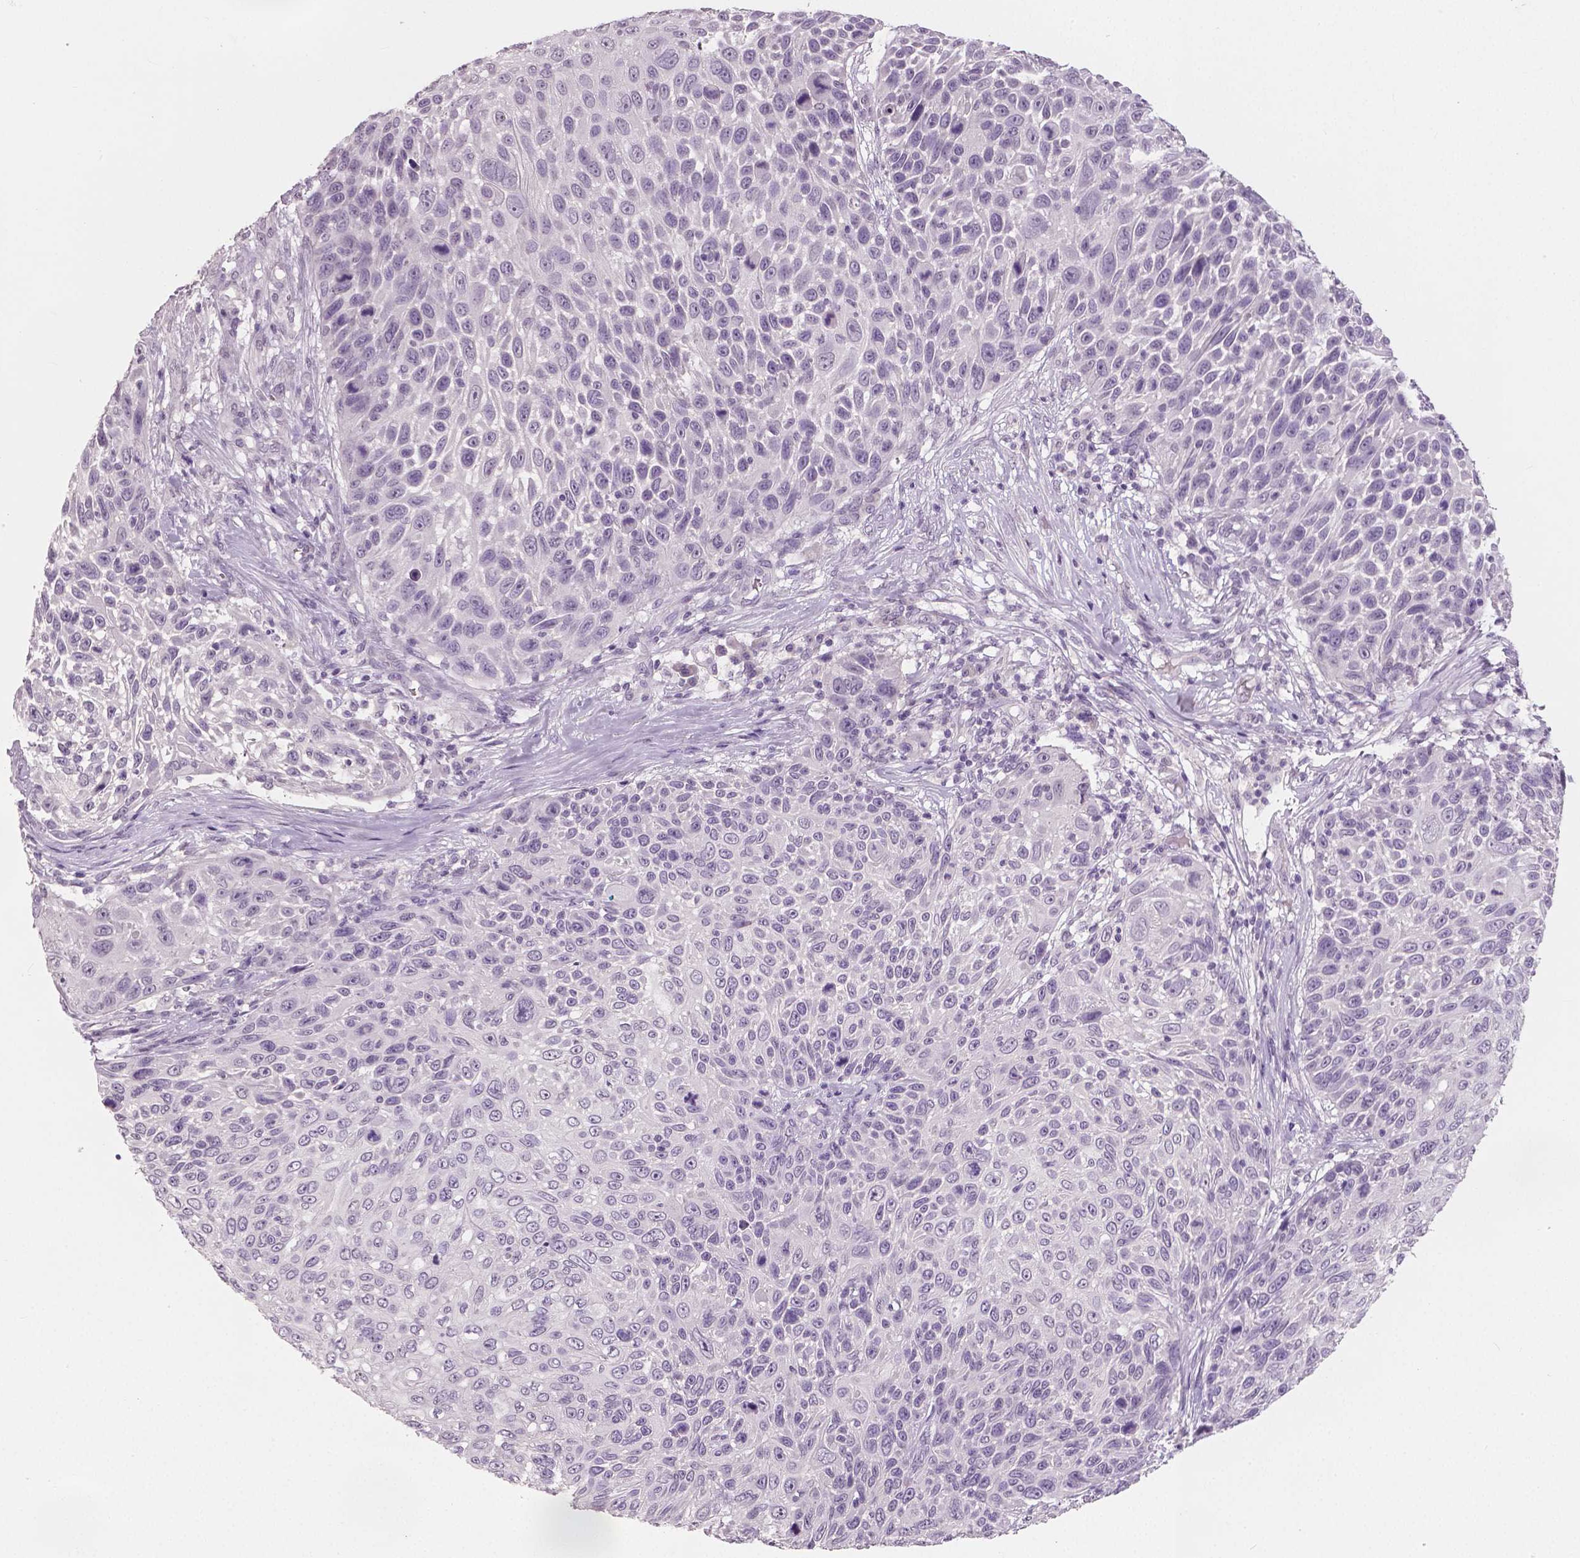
{"staining": {"intensity": "negative", "quantity": "none", "location": "none"}, "tissue": "skin cancer", "cell_type": "Tumor cells", "image_type": "cancer", "snomed": [{"axis": "morphology", "description": "Squamous cell carcinoma, NOS"}, {"axis": "topography", "description": "Skin"}], "caption": "Tumor cells show no significant protein staining in skin cancer (squamous cell carcinoma).", "gene": "NECAB1", "patient": {"sex": "male", "age": 92}}